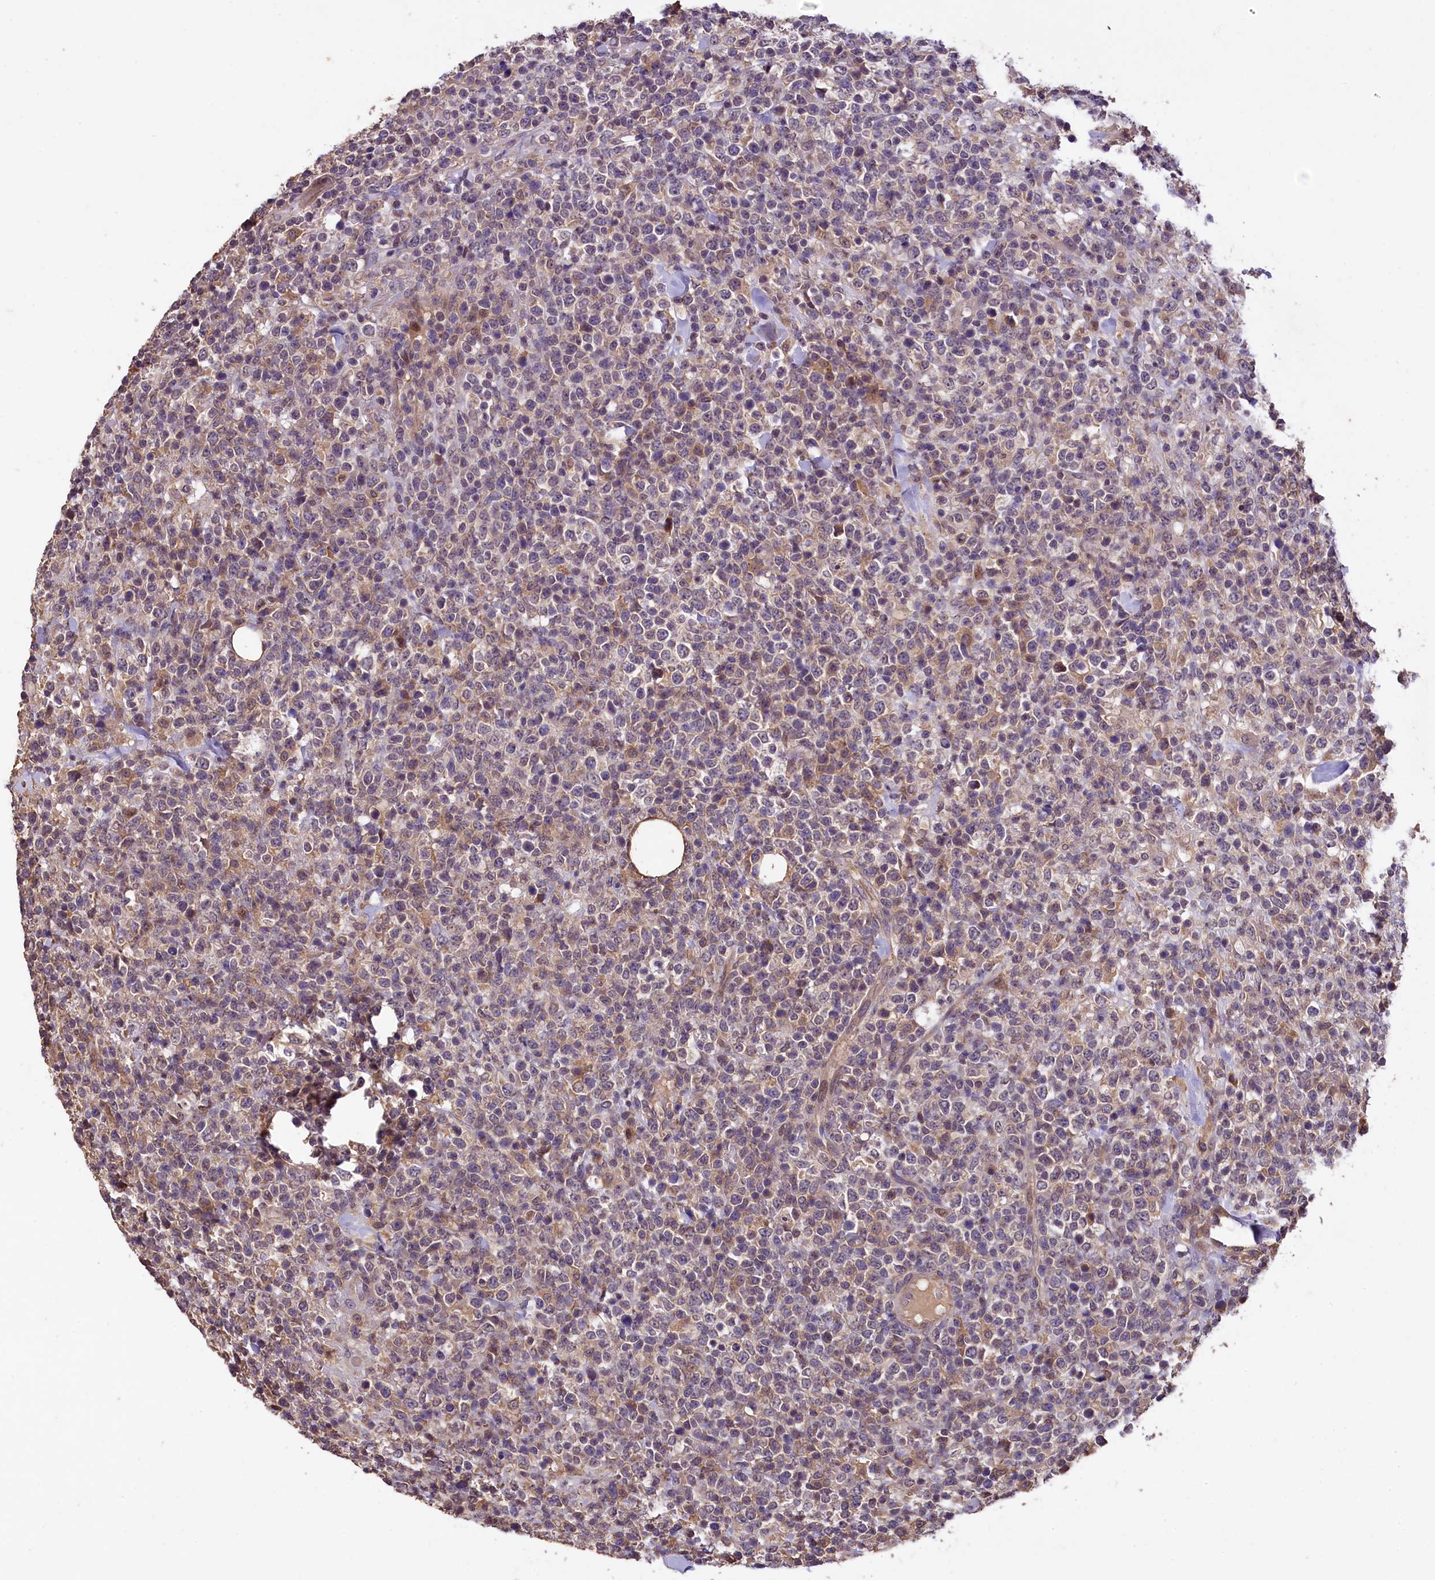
{"staining": {"intensity": "moderate", "quantity": "<25%", "location": "cytoplasmic/membranous"}, "tissue": "lymphoma", "cell_type": "Tumor cells", "image_type": "cancer", "snomed": [{"axis": "morphology", "description": "Malignant lymphoma, non-Hodgkin's type, High grade"}, {"axis": "topography", "description": "Colon"}], "caption": "Immunohistochemistry (IHC) (DAB) staining of lymphoma reveals moderate cytoplasmic/membranous protein staining in approximately <25% of tumor cells. The staining is performed using DAB (3,3'-diaminobenzidine) brown chromogen to label protein expression. The nuclei are counter-stained blue using hematoxylin.", "gene": "PLXNB1", "patient": {"sex": "female", "age": 53}}